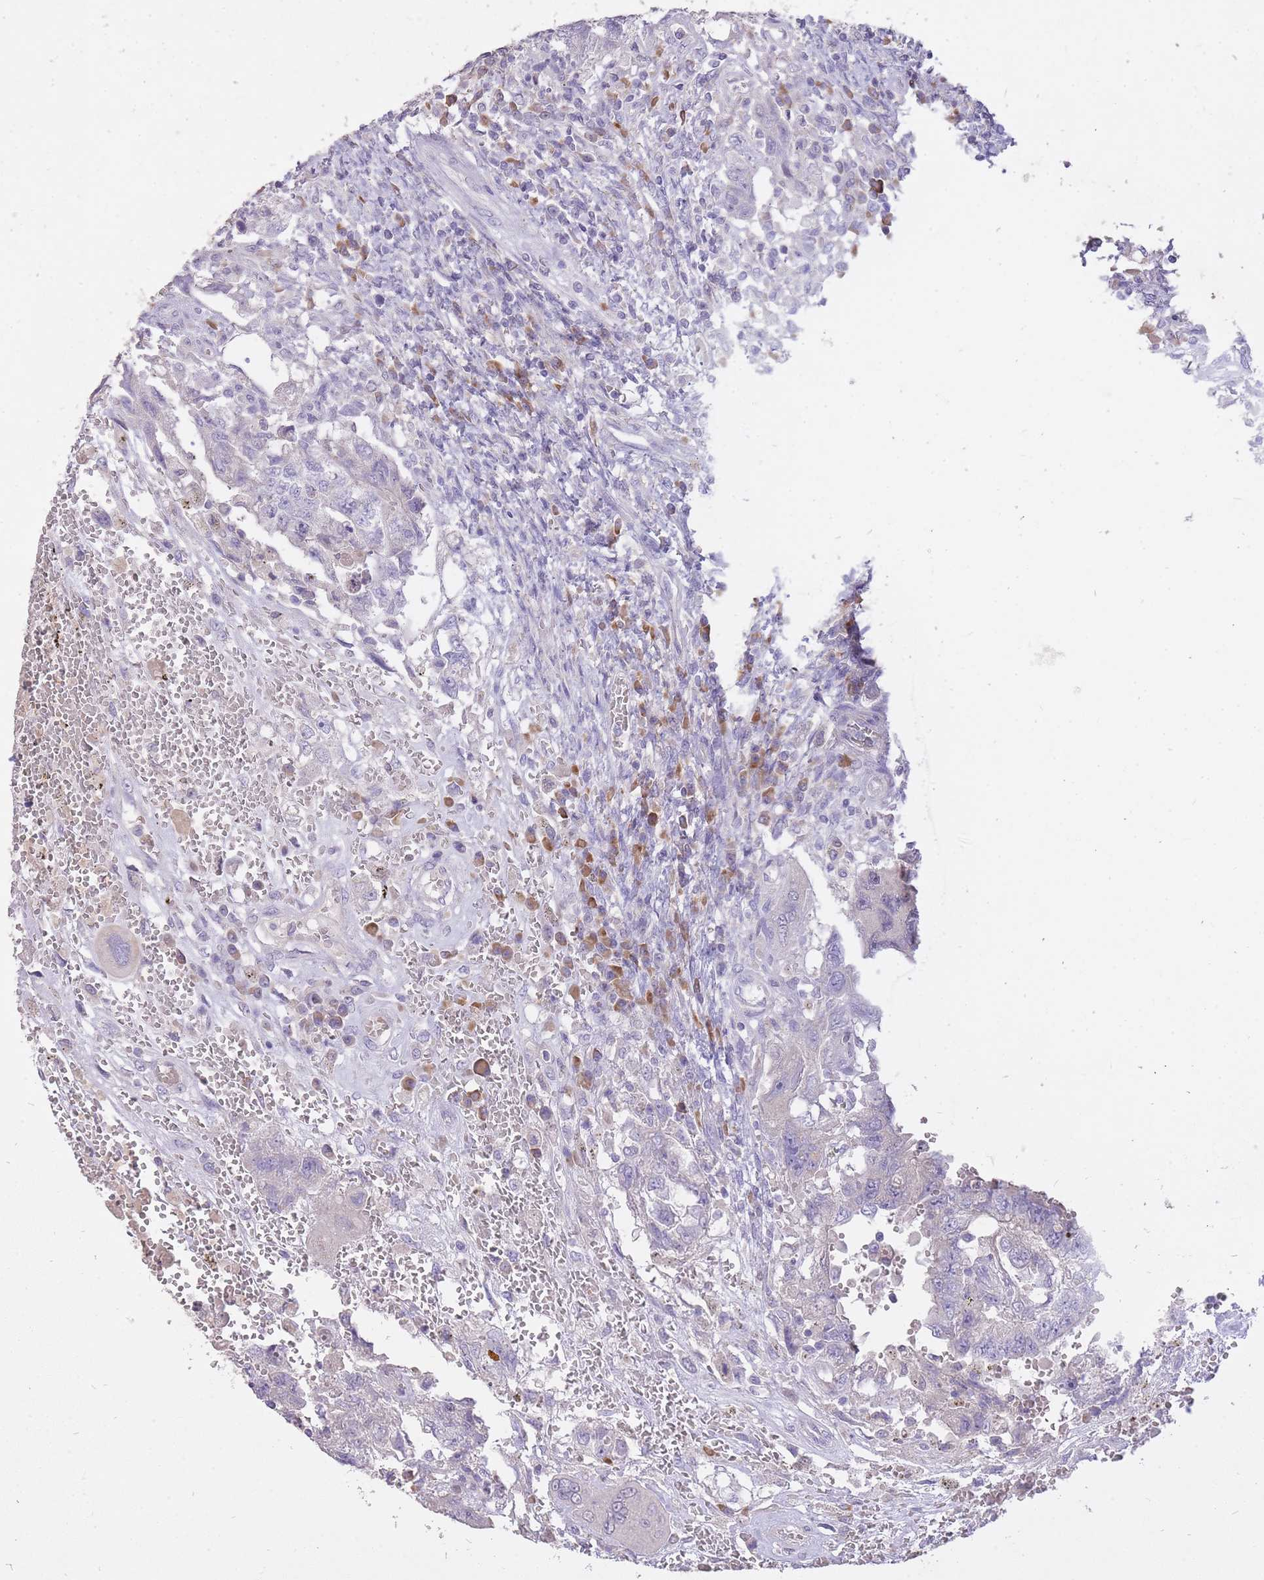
{"staining": {"intensity": "negative", "quantity": "none", "location": "none"}, "tissue": "testis cancer", "cell_type": "Tumor cells", "image_type": "cancer", "snomed": [{"axis": "morphology", "description": "Carcinoma, Embryonal, NOS"}, {"axis": "topography", "description": "Testis"}], "caption": "Testis cancer (embryonal carcinoma) was stained to show a protein in brown. There is no significant positivity in tumor cells. (Immunohistochemistry, brightfield microscopy, high magnification).", "gene": "FRG2C", "patient": {"sex": "male", "age": 26}}